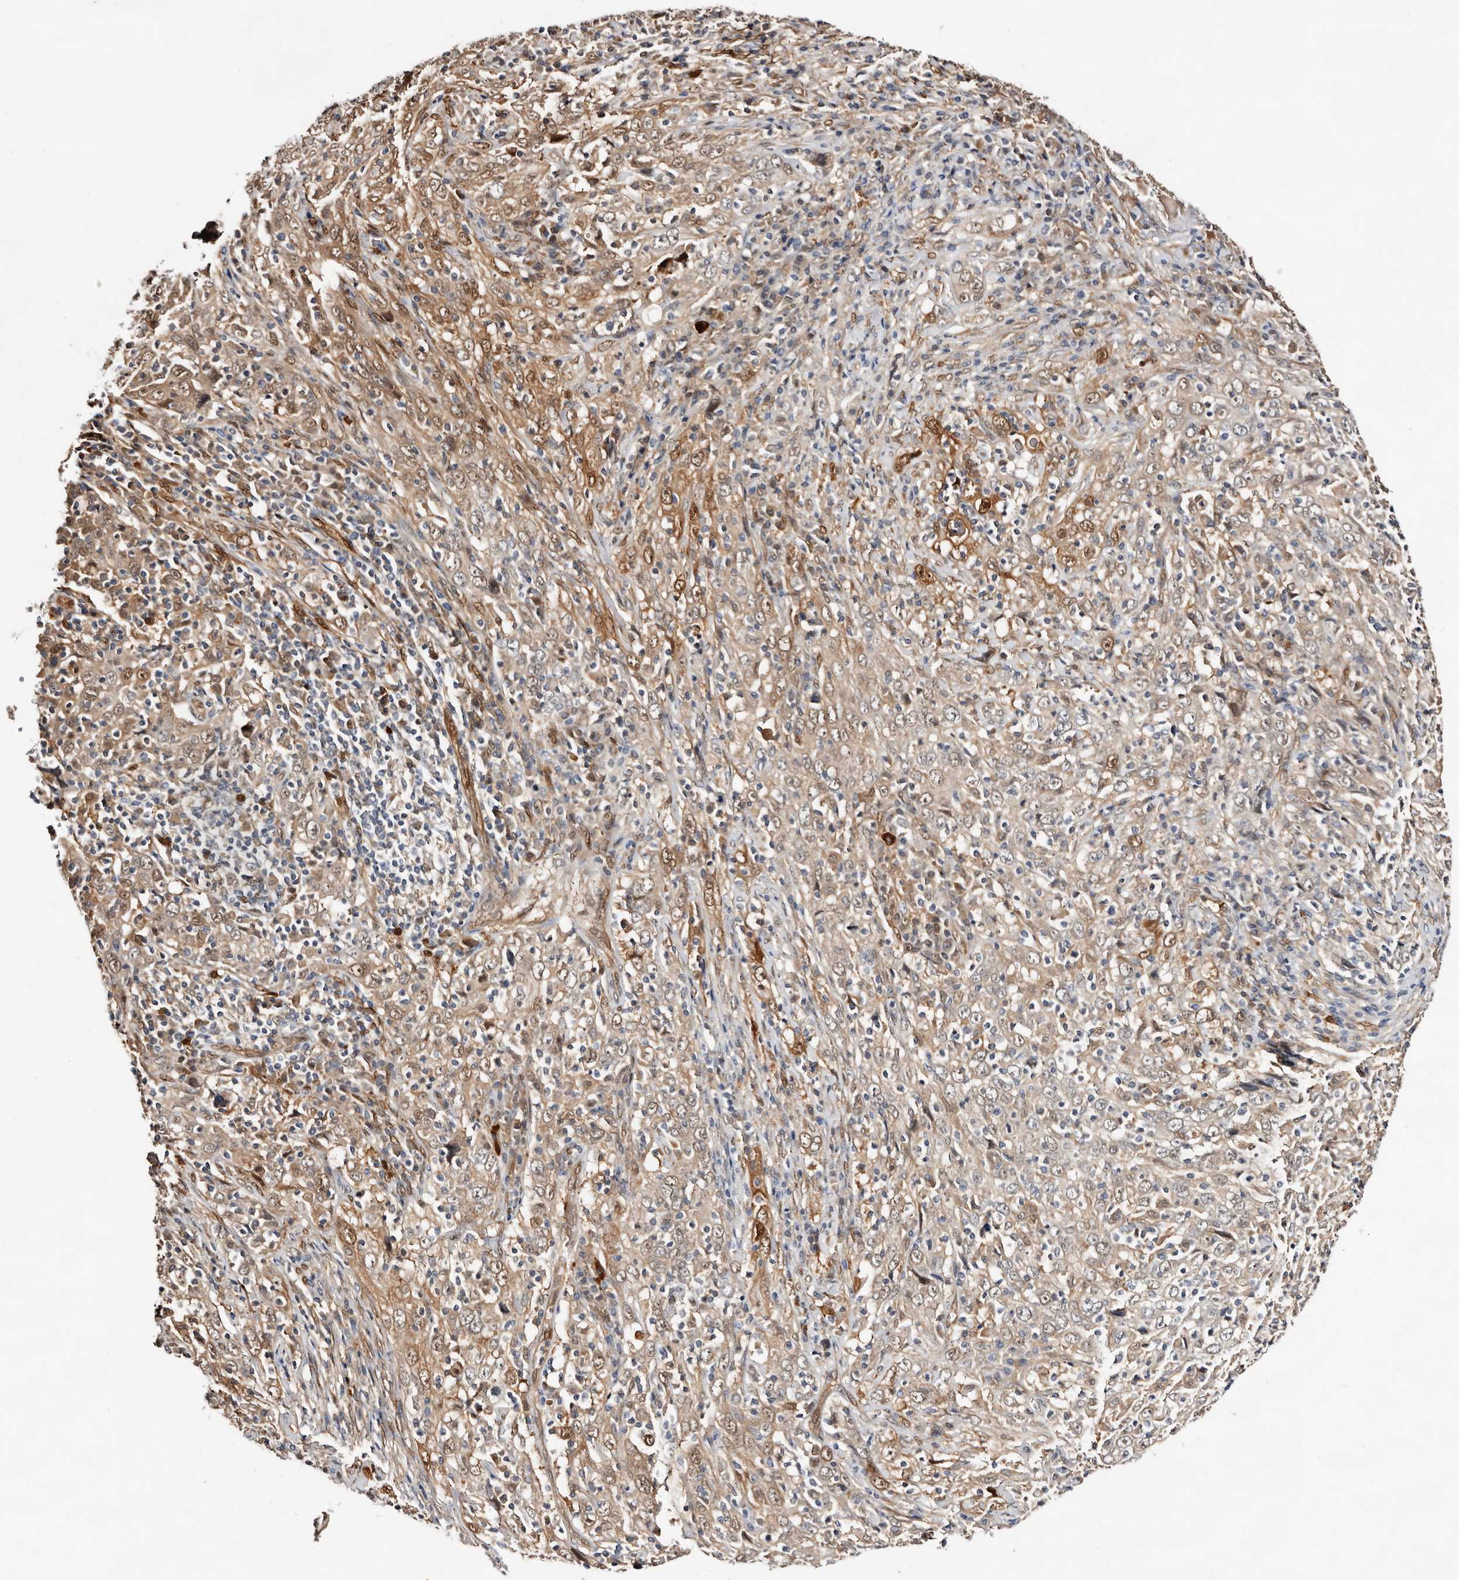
{"staining": {"intensity": "weak", "quantity": ">75%", "location": "cytoplasmic/membranous,nuclear"}, "tissue": "cervical cancer", "cell_type": "Tumor cells", "image_type": "cancer", "snomed": [{"axis": "morphology", "description": "Squamous cell carcinoma, NOS"}, {"axis": "topography", "description": "Cervix"}], "caption": "This photomicrograph demonstrates immunohistochemistry (IHC) staining of squamous cell carcinoma (cervical), with low weak cytoplasmic/membranous and nuclear positivity in about >75% of tumor cells.", "gene": "TP53I3", "patient": {"sex": "female", "age": 46}}